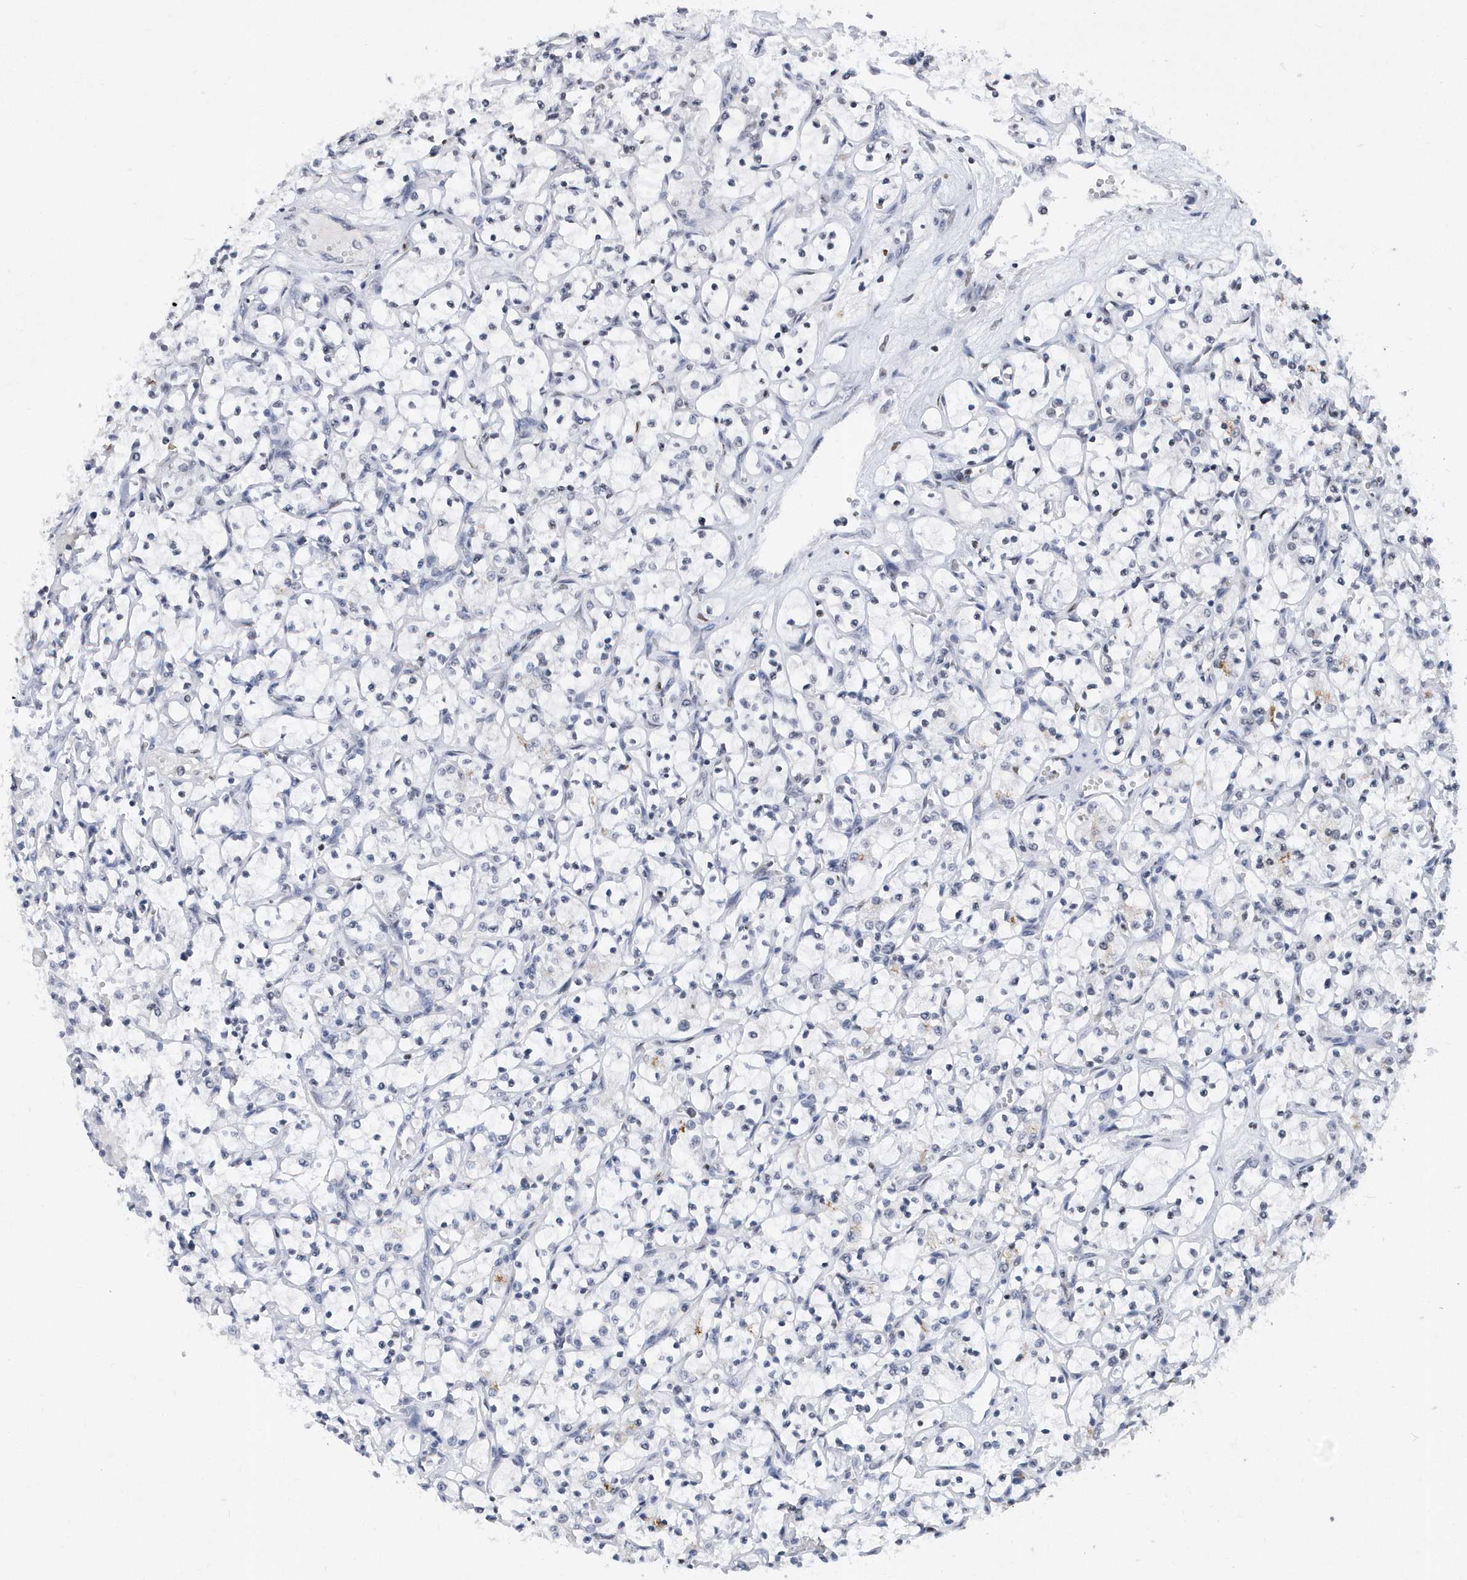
{"staining": {"intensity": "negative", "quantity": "none", "location": "none"}, "tissue": "renal cancer", "cell_type": "Tumor cells", "image_type": "cancer", "snomed": [{"axis": "morphology", "description": "Adenocarcinoma, NOS"}, {"axis": "topography", "description": "Kidney"}], "caption": "Micrograph shows no protein staining in tumor cells of adenocarcinoma (renal) tissue.", "gene": "VWA5B2", "patient": {"sex": "female", "age": 69}}